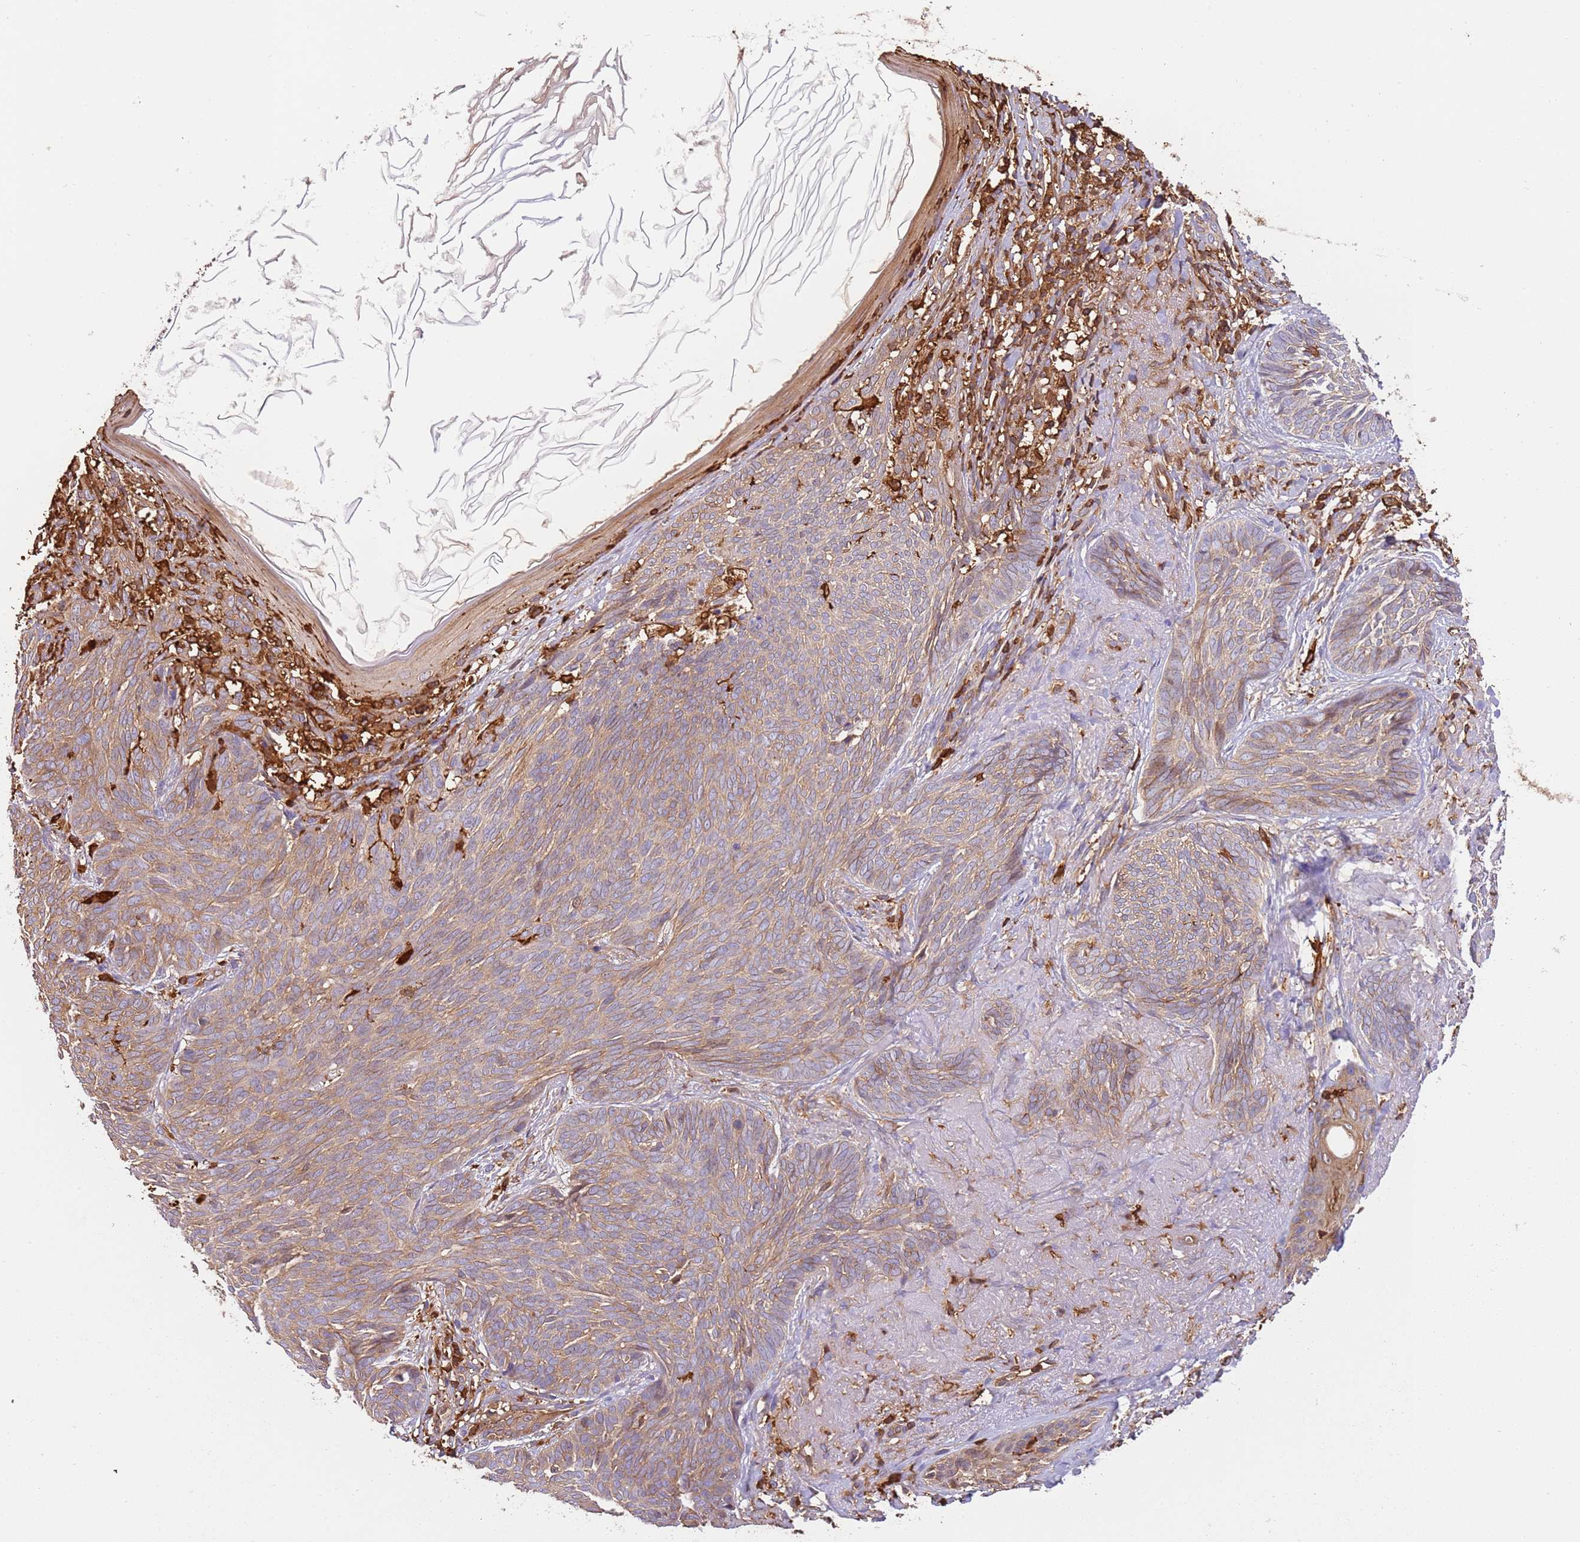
{"staining": {"intensity": "weak", "quantity": ">75%", "location": "cytoplasmic/membranous"}, "tissue": "skin cancer", "cell_type": "Tumor cells", "image_type": "cancer", "snomed": [{"axis": "morphology", "description": "Basal cell carcinoma"}, {"axis": "topography", "description": "Skin"}], "caption": "A brown stain shows weak cytoplasmic/membranous expression of a protein in skin cancer tumor cells.", "gene": "OR6P1", "patient": {"sex": "female", "age": 86}}